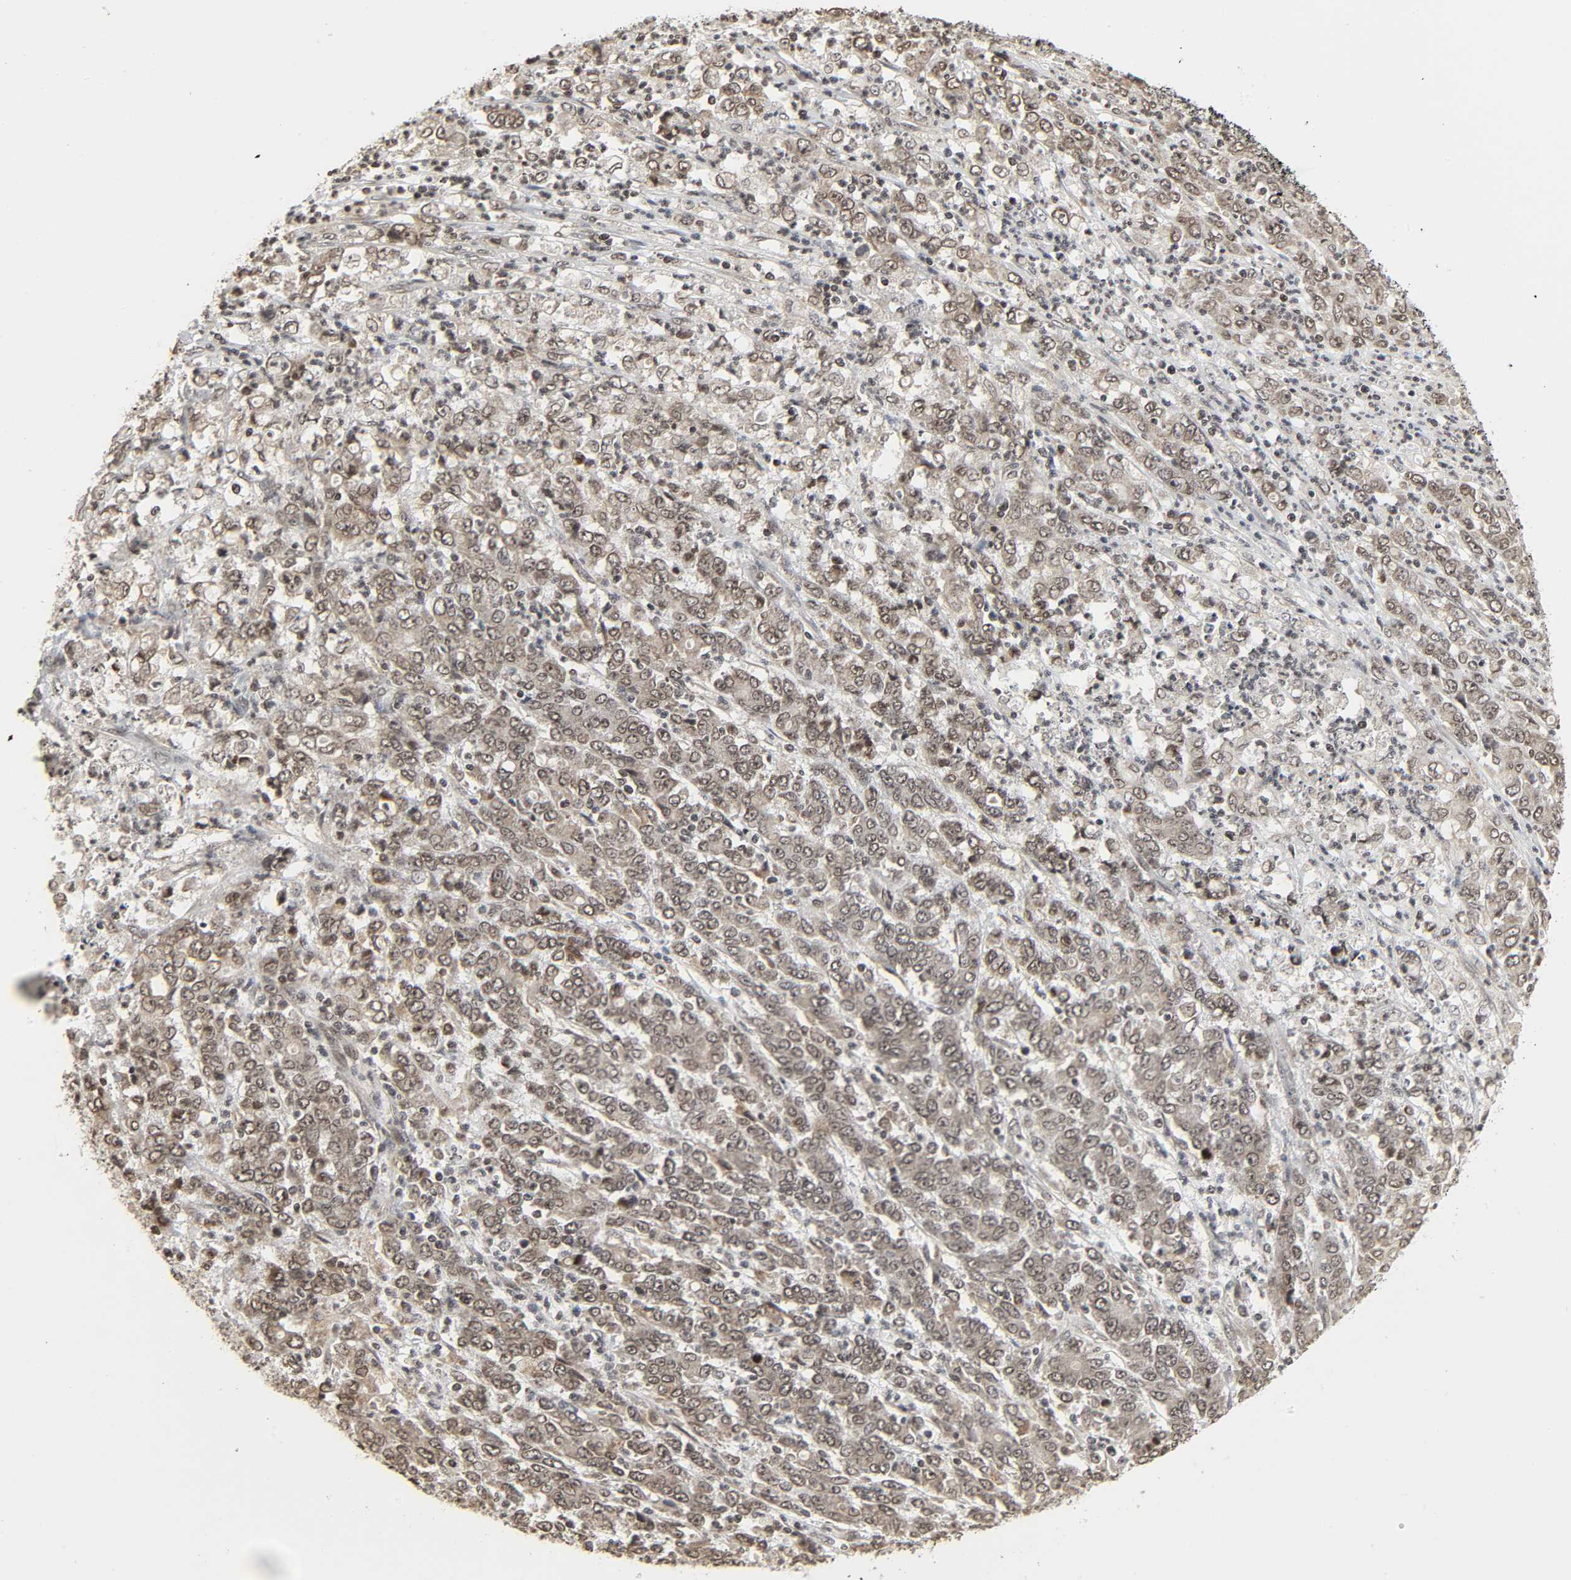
{"staining": {"intensity": "weak", "quantity": ">75%", "location": "cytoplasmic/membranous,nuclear"}, "tissue": "stomach cancer", "cell_type": "Tumor cells", "image_type": "cancer", "snomed": [{"axis": "morphology", "description": "Adenocarcinoma, NOS"}, {"axis": "topography", "description": "Stomach, lower"}], "caption": "An immunohistochemistry (IHC) photomicrograph of tumor tissue is shown. Protein staining in brown highlights weak cytoplasmic/membranous and nuclear positivity in stomach adenocarcinoma within tumor cells.", "gene": "XRCC1", "patient": {"sex": "female", "age": 71}}